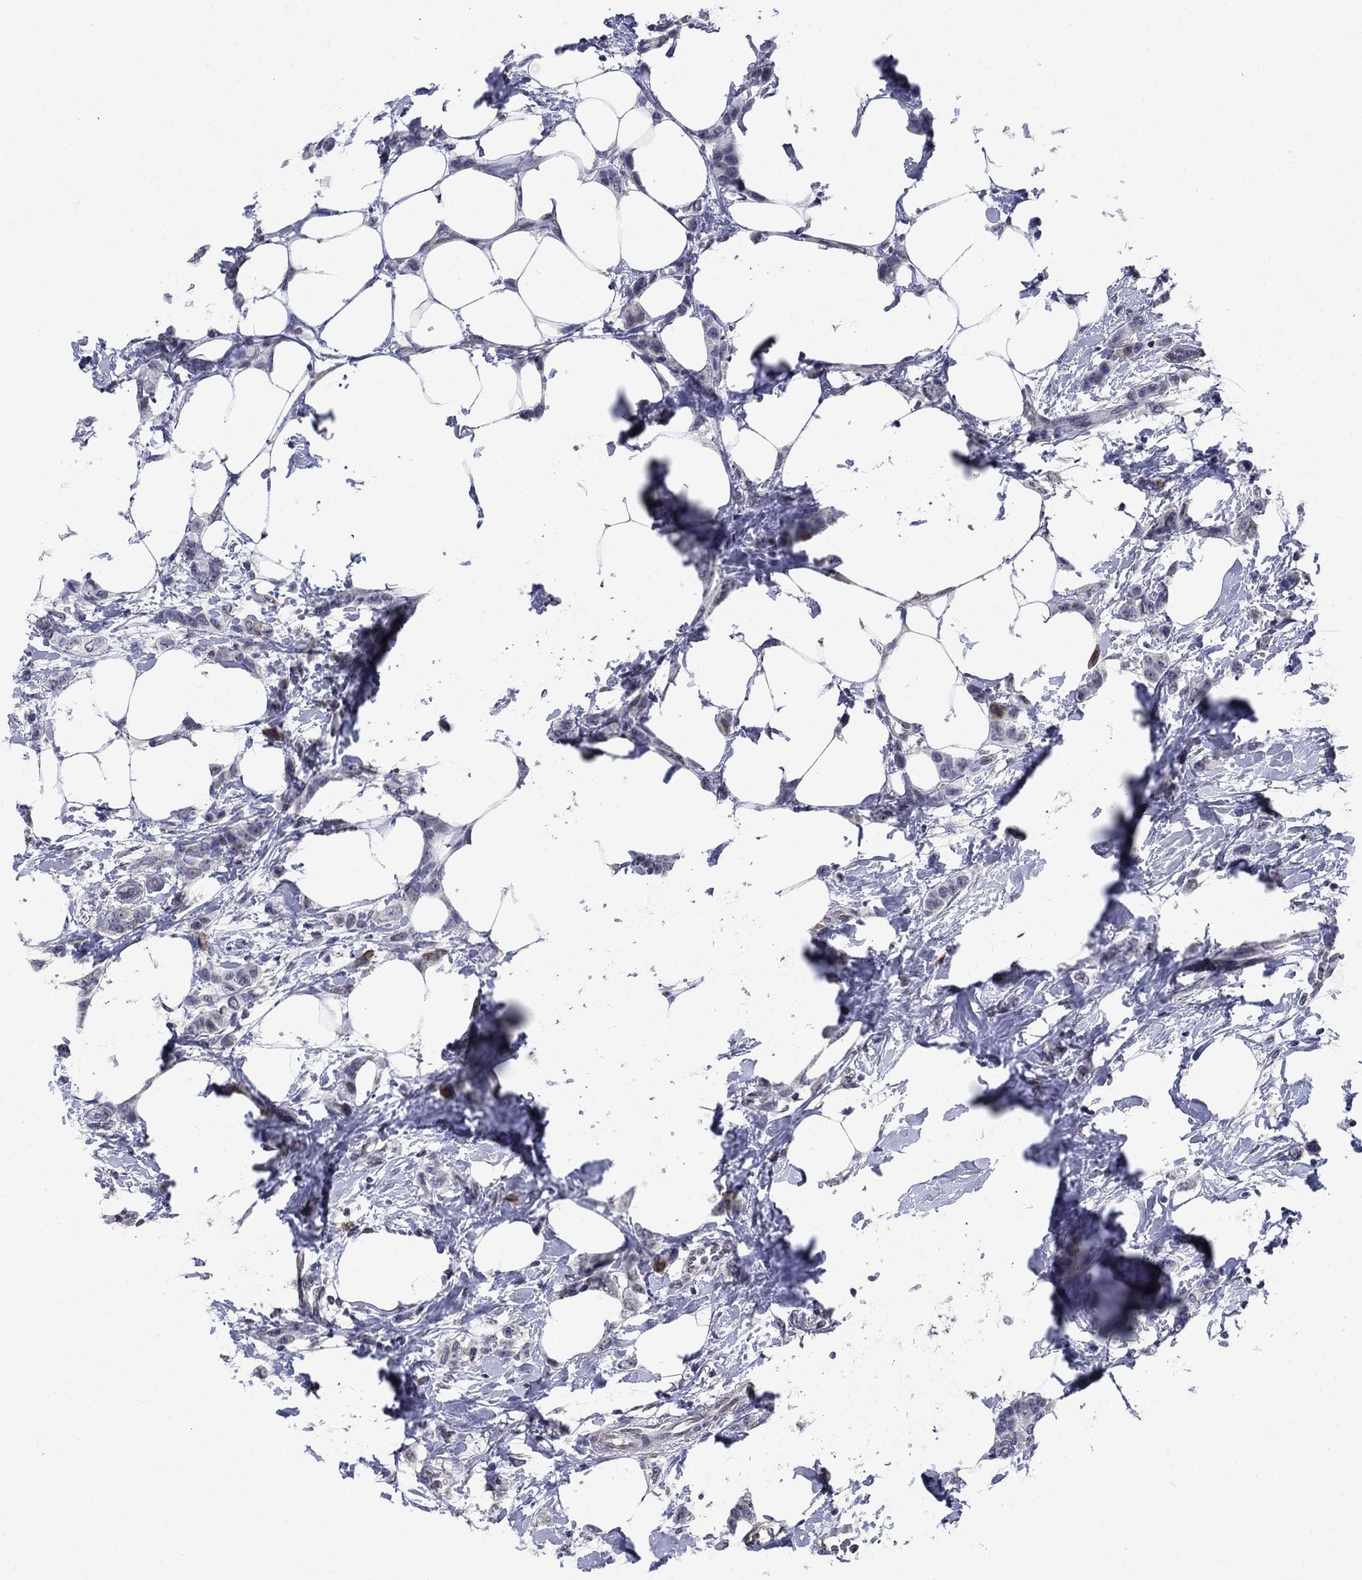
{"staining": {"intensity": "negative", "quantity": "none", "location": "none"}, "tissue": "breast cancer", "cell_type": "Tumor cells", "image_type": "cancer", "snomed": [{"axis": "morphology", "description": "Lobular carcinoma"}, {"axis": "topography", "description": "Breast"}], "caption": "A high-resolution histopathology image shows immunohistochemistry staining of breast cancer (lobular carcinoma), which displays no significant positivity in tumor cells. The staining is performed using DAB (3,3'-diaminobenzidine) brown chromogen with nuclei counter-stained in using hematoxylin.", "gene": "TYMS", "patient": {"sex": "female", "age": 66}}